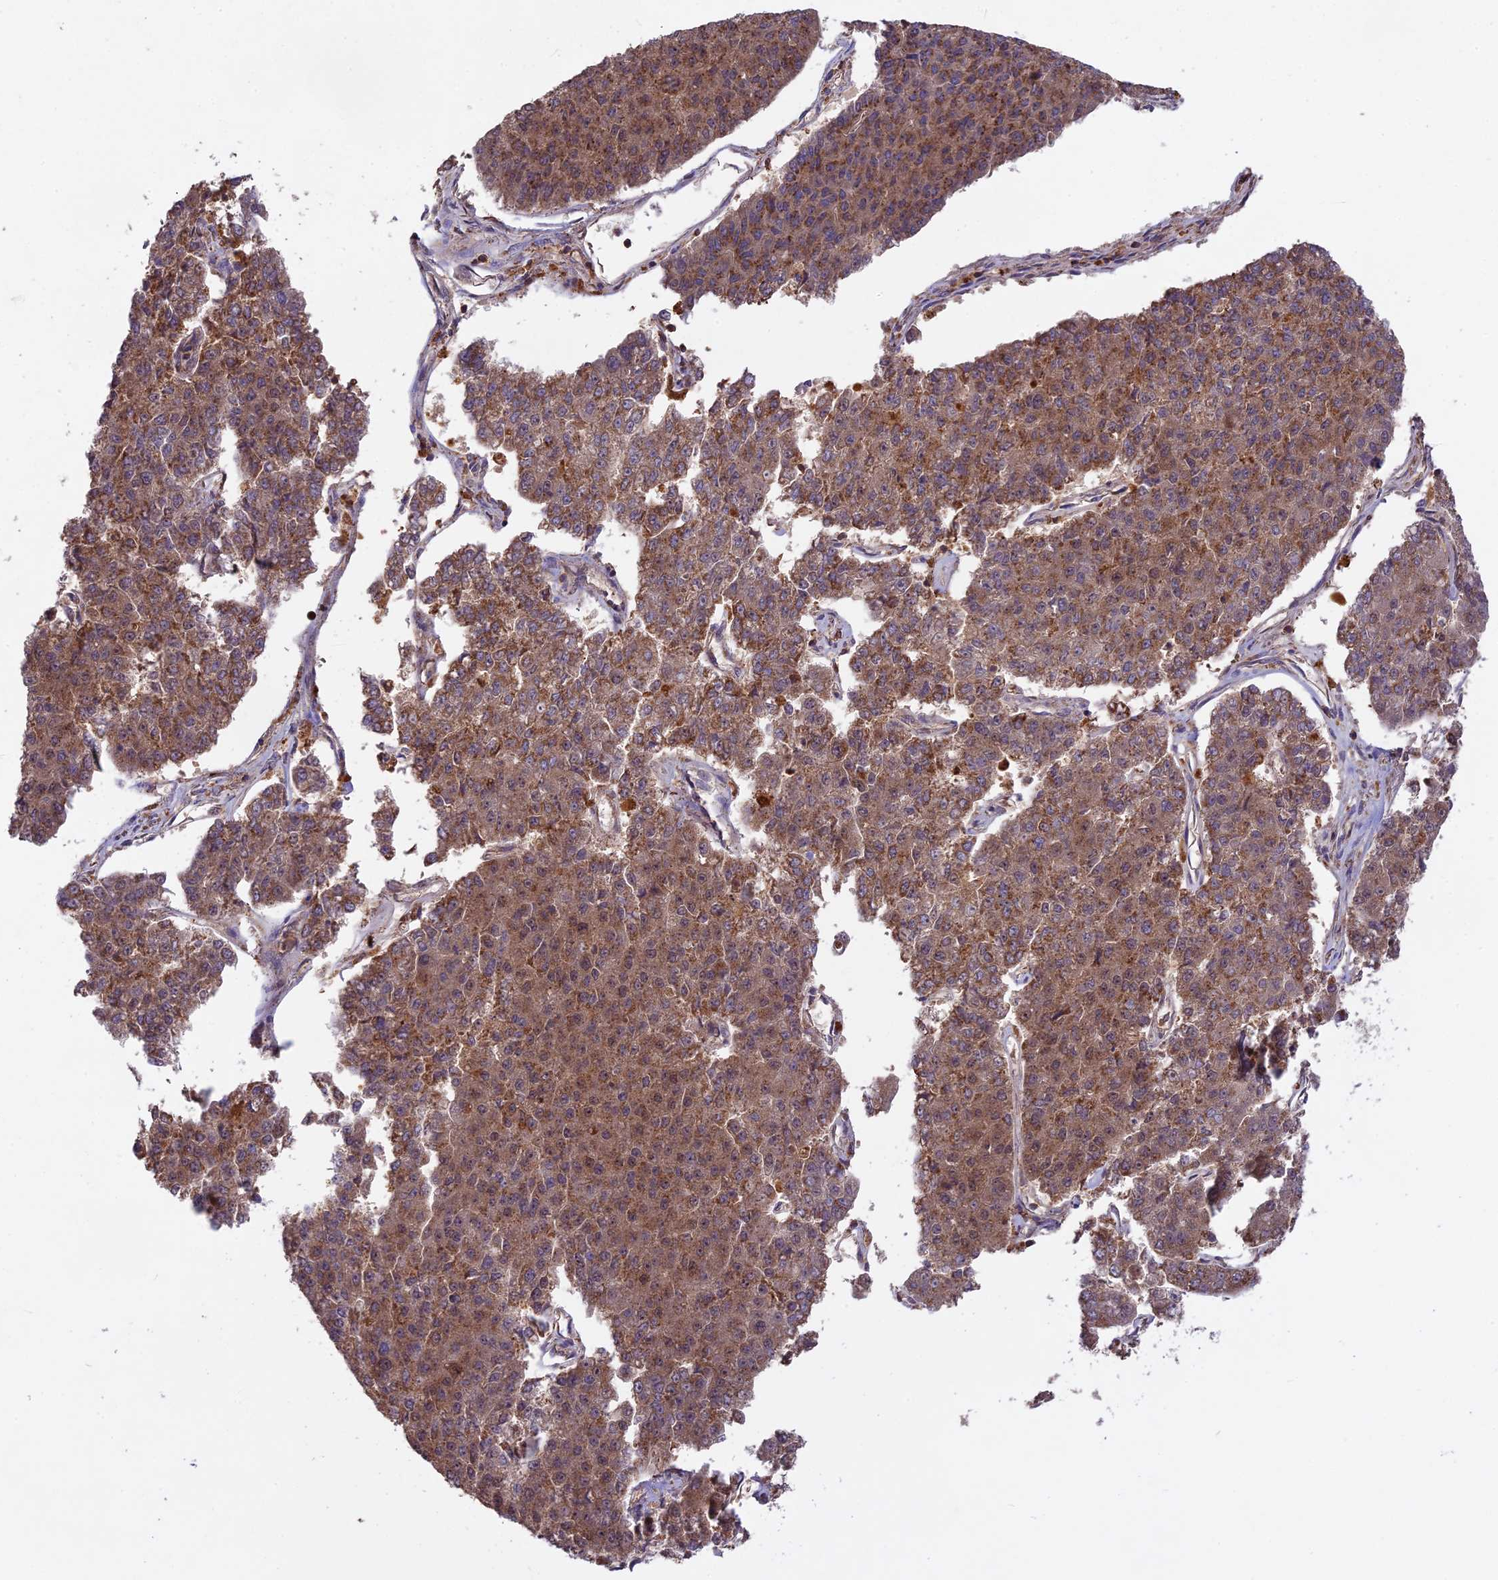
{"staining": {"intensity": "moderate", "quantity": ">75%", "location": "cytoplasmic/membranous"}, "tissue": "pancreatic cancer", "cell_type": "Tumor cells", "image_type": "cancer", "snomed": [{"axis": "morphology", "description": "Adenocarcinoma, NOS"}, {"axis": "topography", "description": "Pancreas"}], "caption": "Immunohistochemical staining of pancreatic cancer (adenocarcinoma) shows moderate cytoplasmic/membranous protein staining in approximately >75% of tumor cells.", "gene": "NUDT8", "patient": {"sex": "male", "age": 50}}